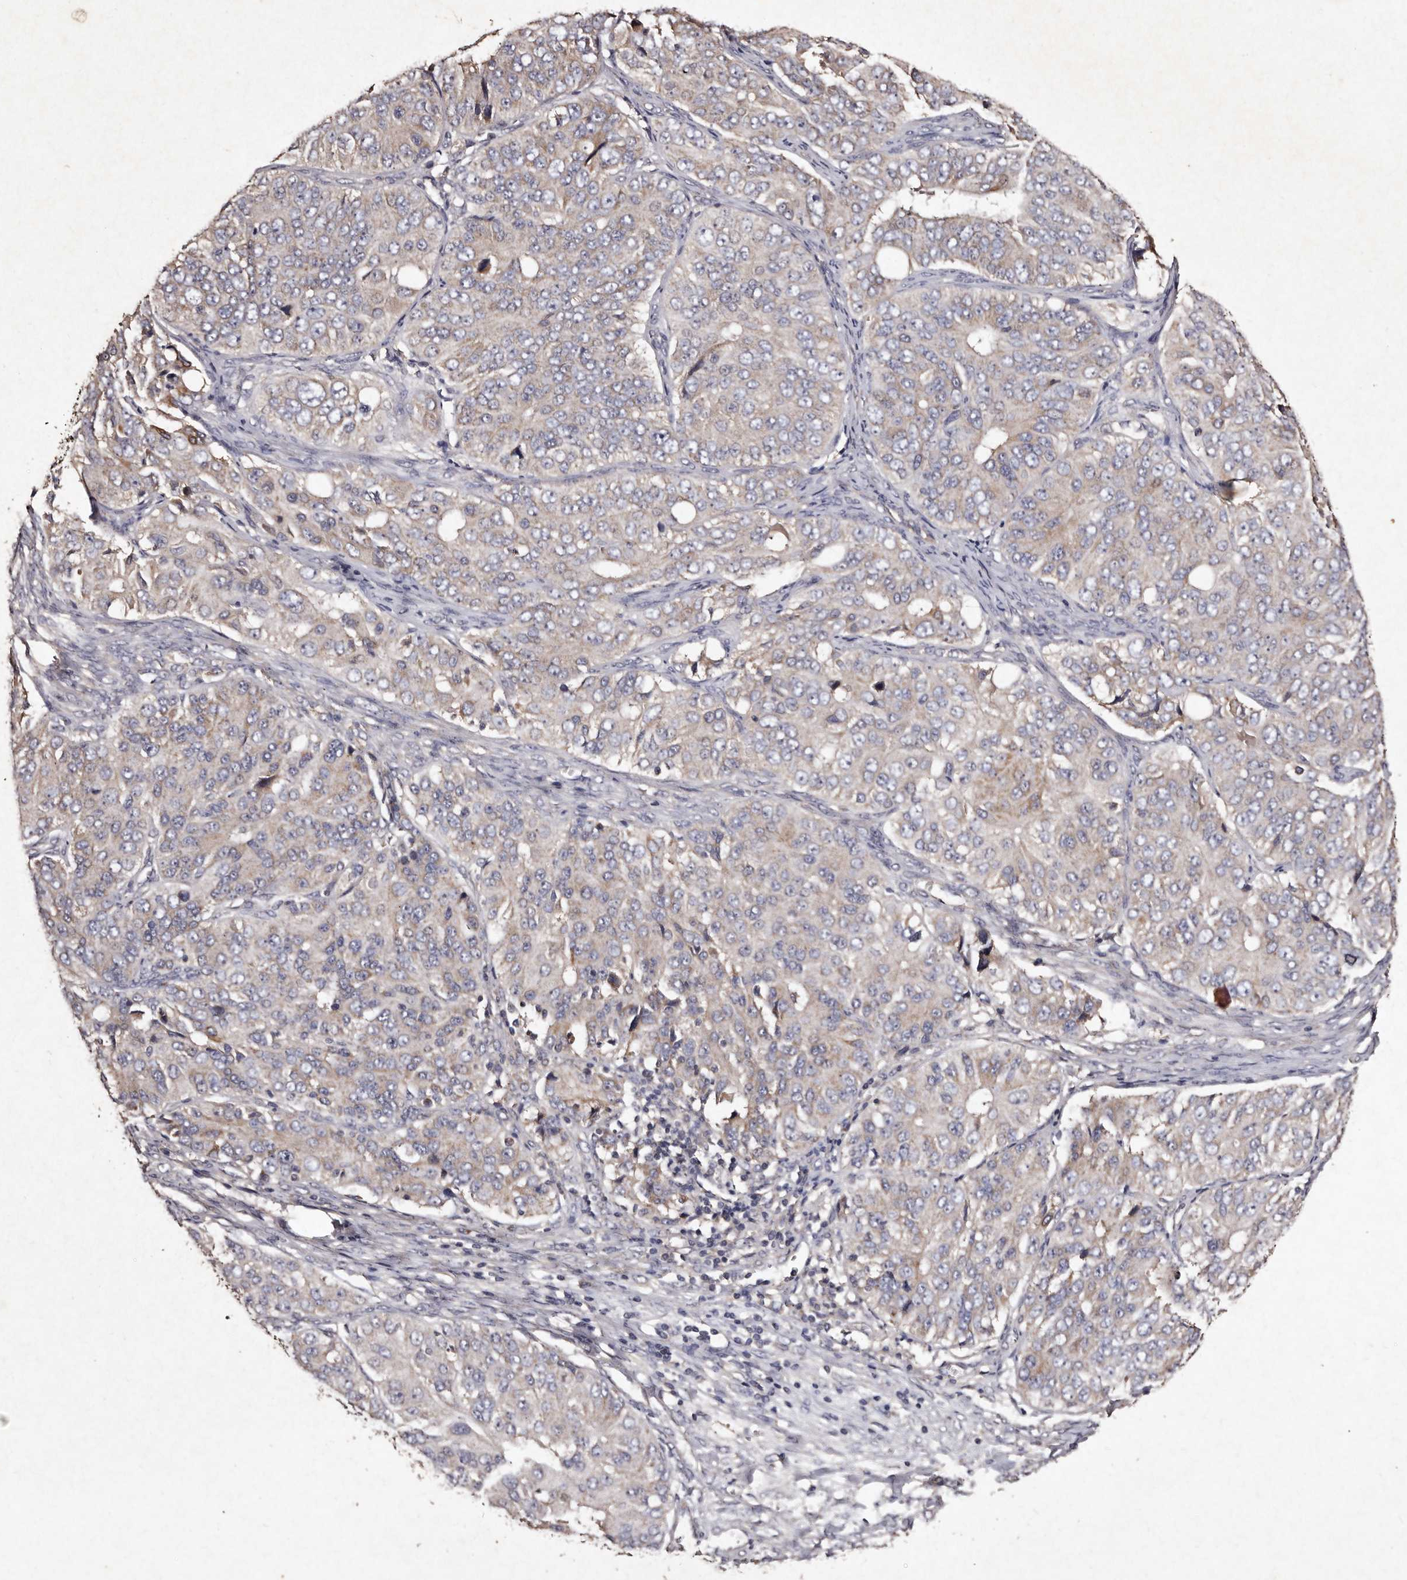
{"staining": {"intensity": "weak", "quantity": "25%-75%", "location": "cytoplasmic/membranous"}, "tissue": "ovarian cancer", "cell_type": "Tumor cells", "image_type": "cancer", "snomed": [{"axis": "morphology", "description": "Carcinoma, endometroid"}, {"axis": "topography", "description": "Ovary"}], "caption": "DAB immunohistochemical staining of ovarian endometroid carcinoma reveals weak cytoplasmic/membranous protein expression in about 25%-75% of tumor cells.", "gene": "TFB1M", "patient": {"sex": "female", "age": 51}}